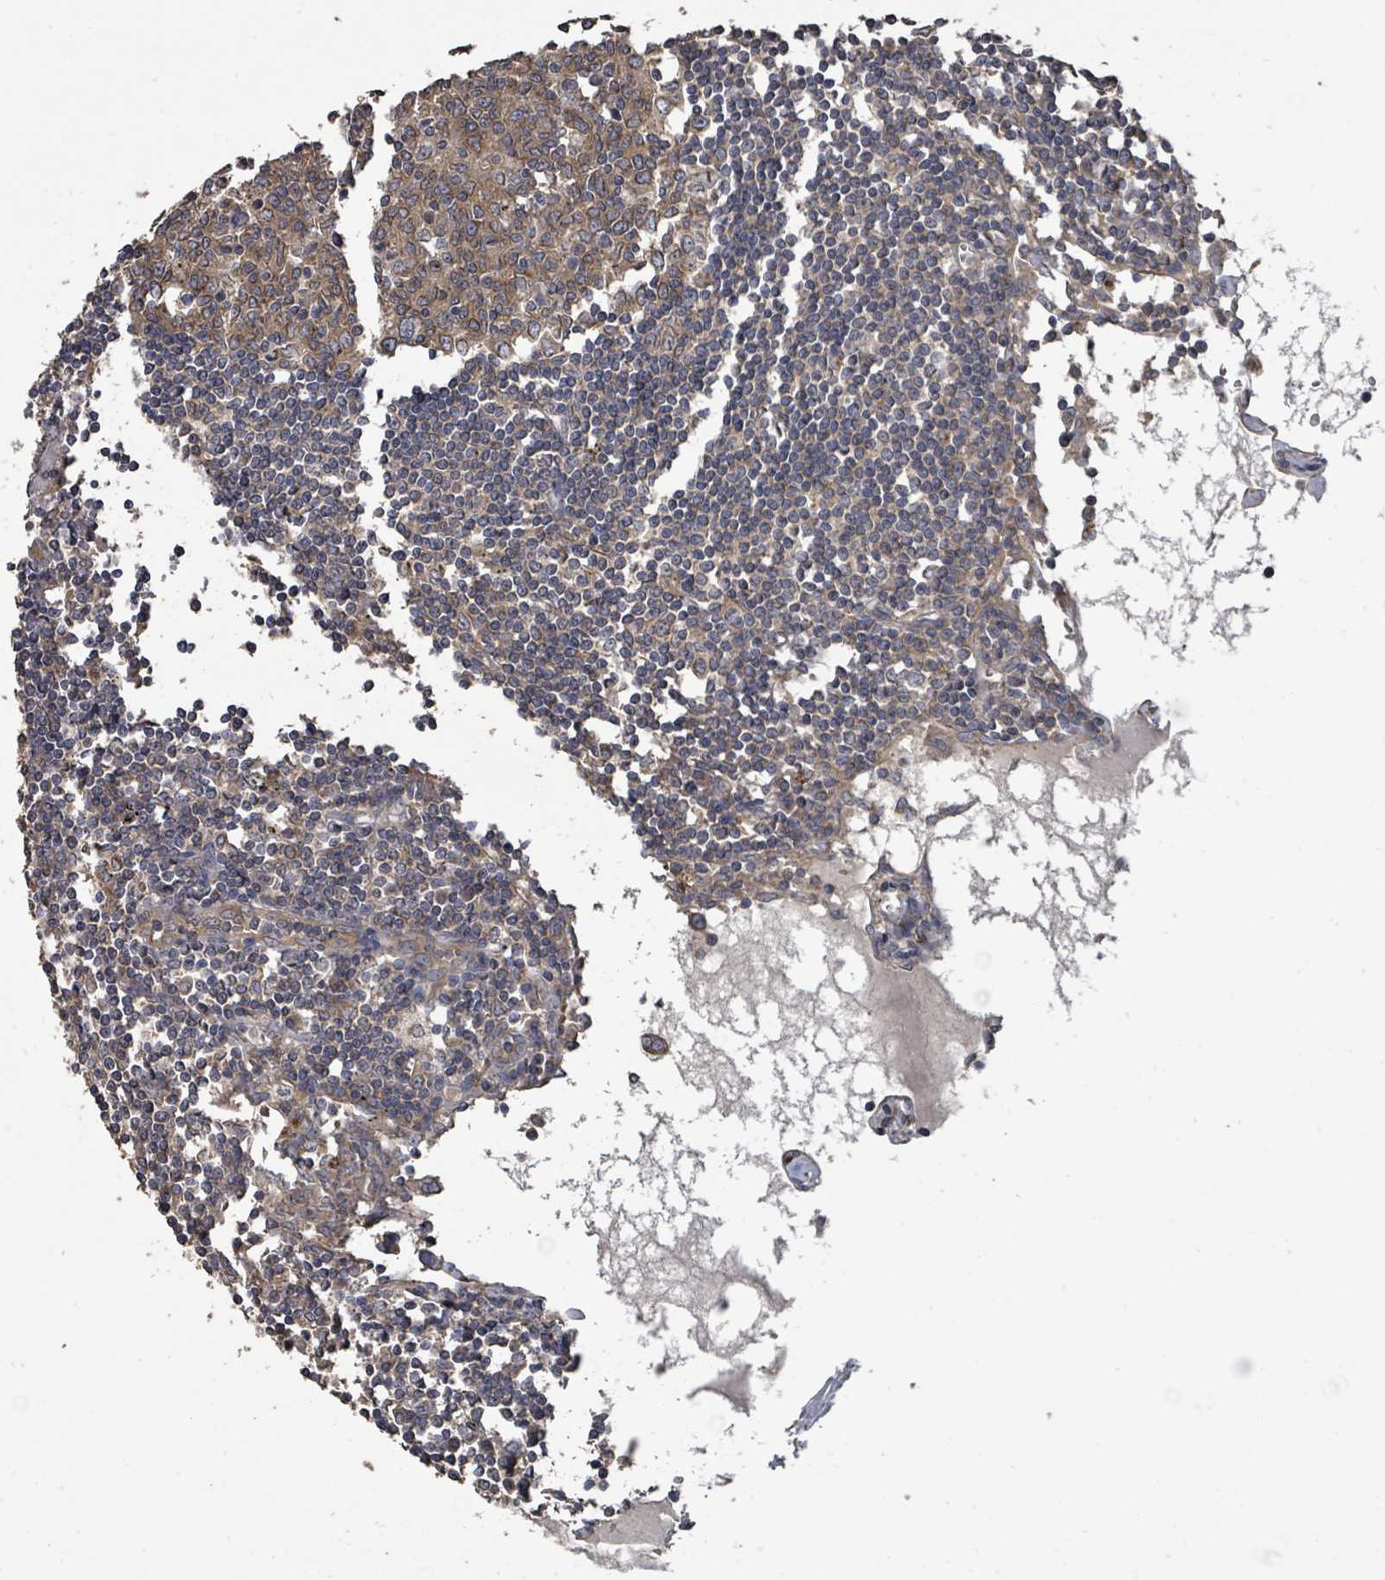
{"staining": {"intensity": "moderate", "quantity": ">75%", "location": "cytoplasmic/membranous"}, "tissue": "lymph node", "cell_type": "Germinal center cells", "image_type": "normal", "snomed": [{"axis": "morphology", "description": "Normal tissue, NOS"}, {"axis": "topography", "description": "Lymph node"}], "caption": "Lymph node stained with a brown dye displays moderate cytoplasmic/membranous positive expression in approximately >75% of germinal center cells.", "gene": "SLC9A7", "patient": {"sex": "male", "age": 74}}